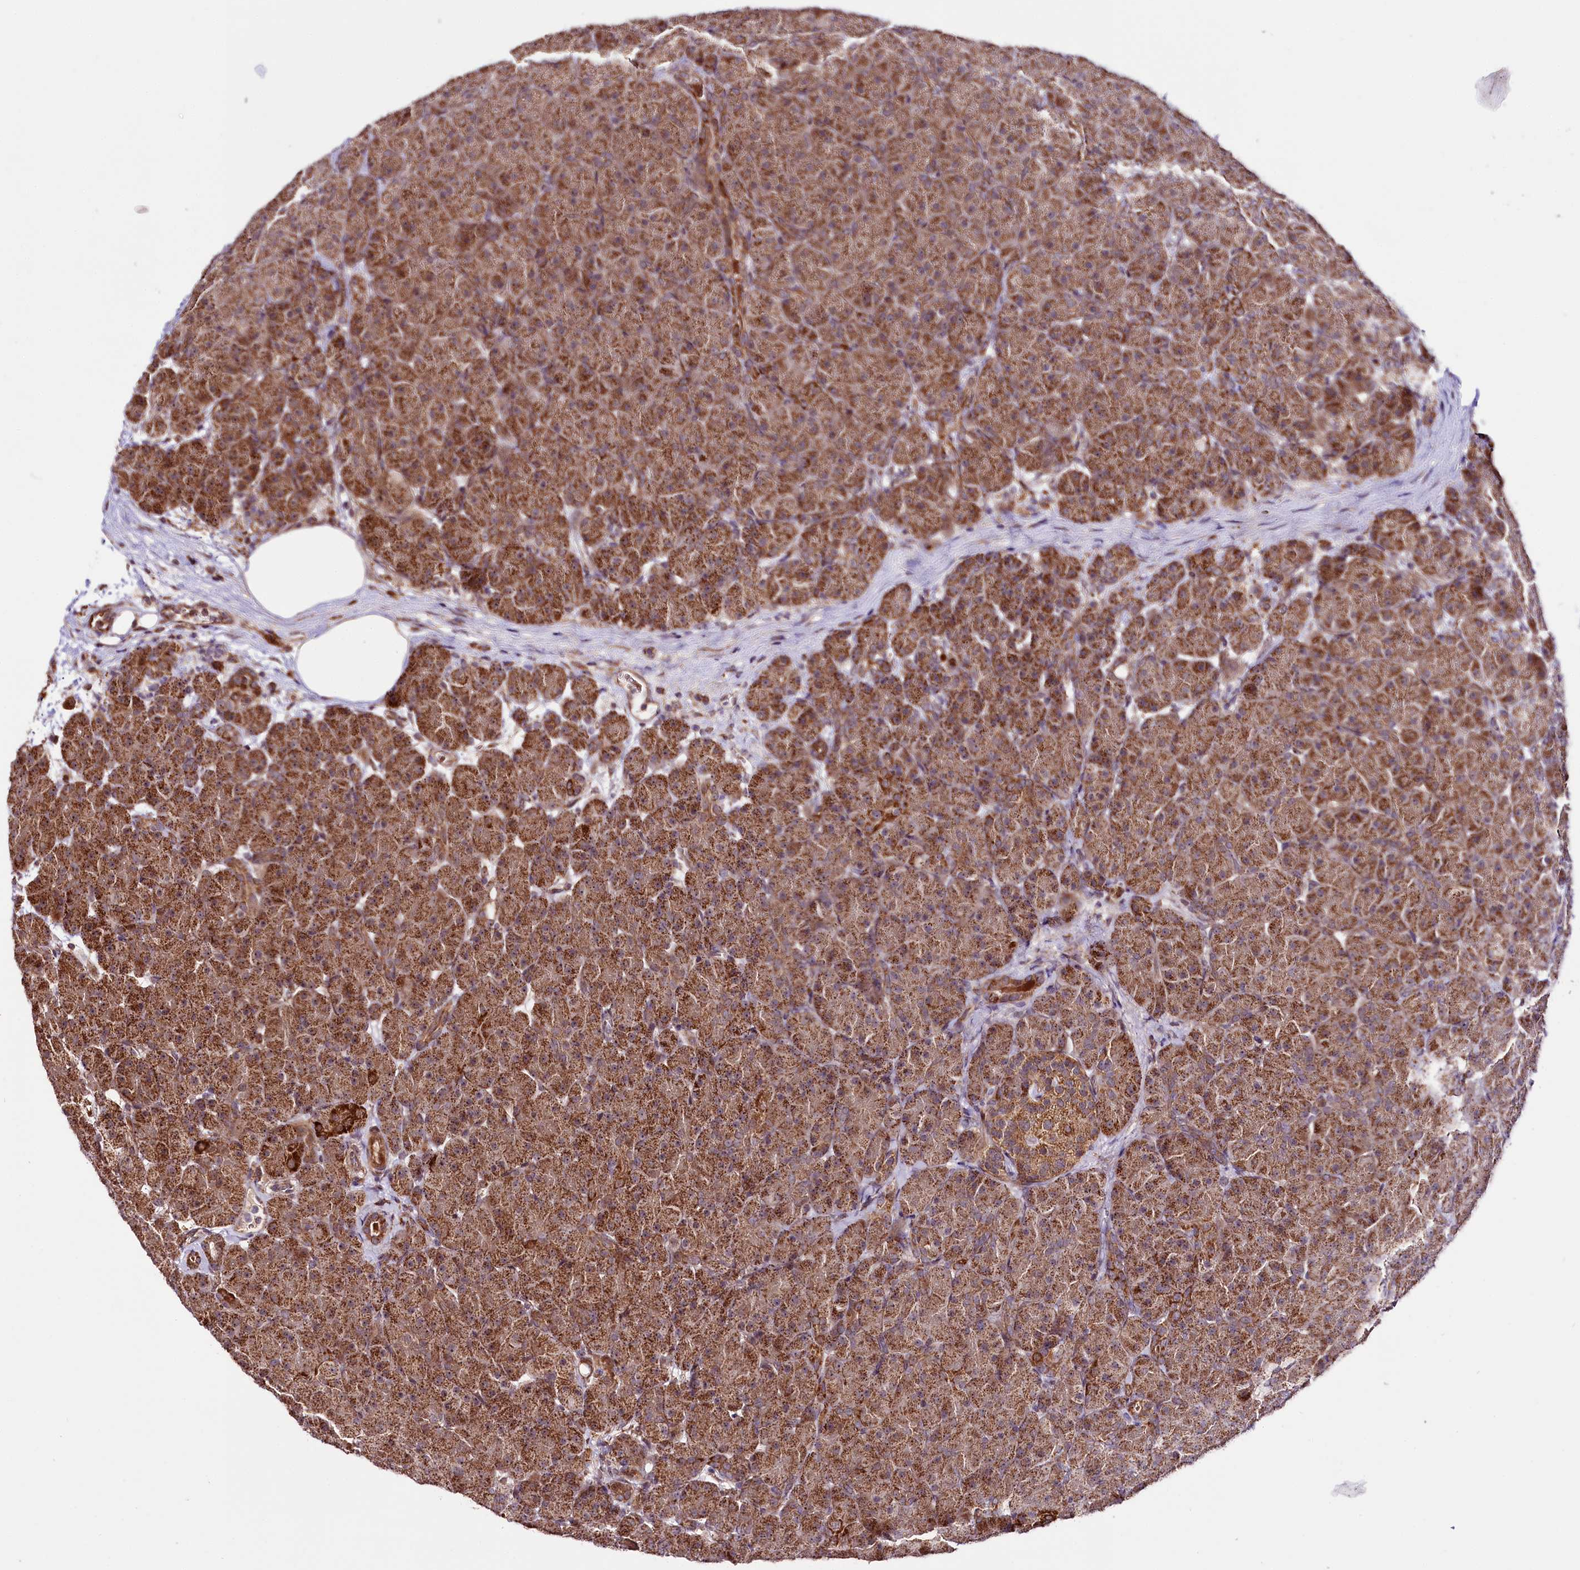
{"staining": {"intensity": "strong", "quantity": ">75%", "location": "cytoplasmic/membranous"}, "tissue": "pancreas", "cell_type": "Exocrine glandular cells", "image_type": "normal", "snomed": [{"axis": "morphology", "description": "Normal tissue, NOS"}, {"axis": "topography", "description": "Pancreas"}], "caption": "Immunohistochemical staining of normal human pancreas reveals high levels of strong cytoplasmic/membranous expression in approximately >75% of exocrine glandular cells.", "gene": "ST7", "patient": {"sex": "male", "age": 66}}